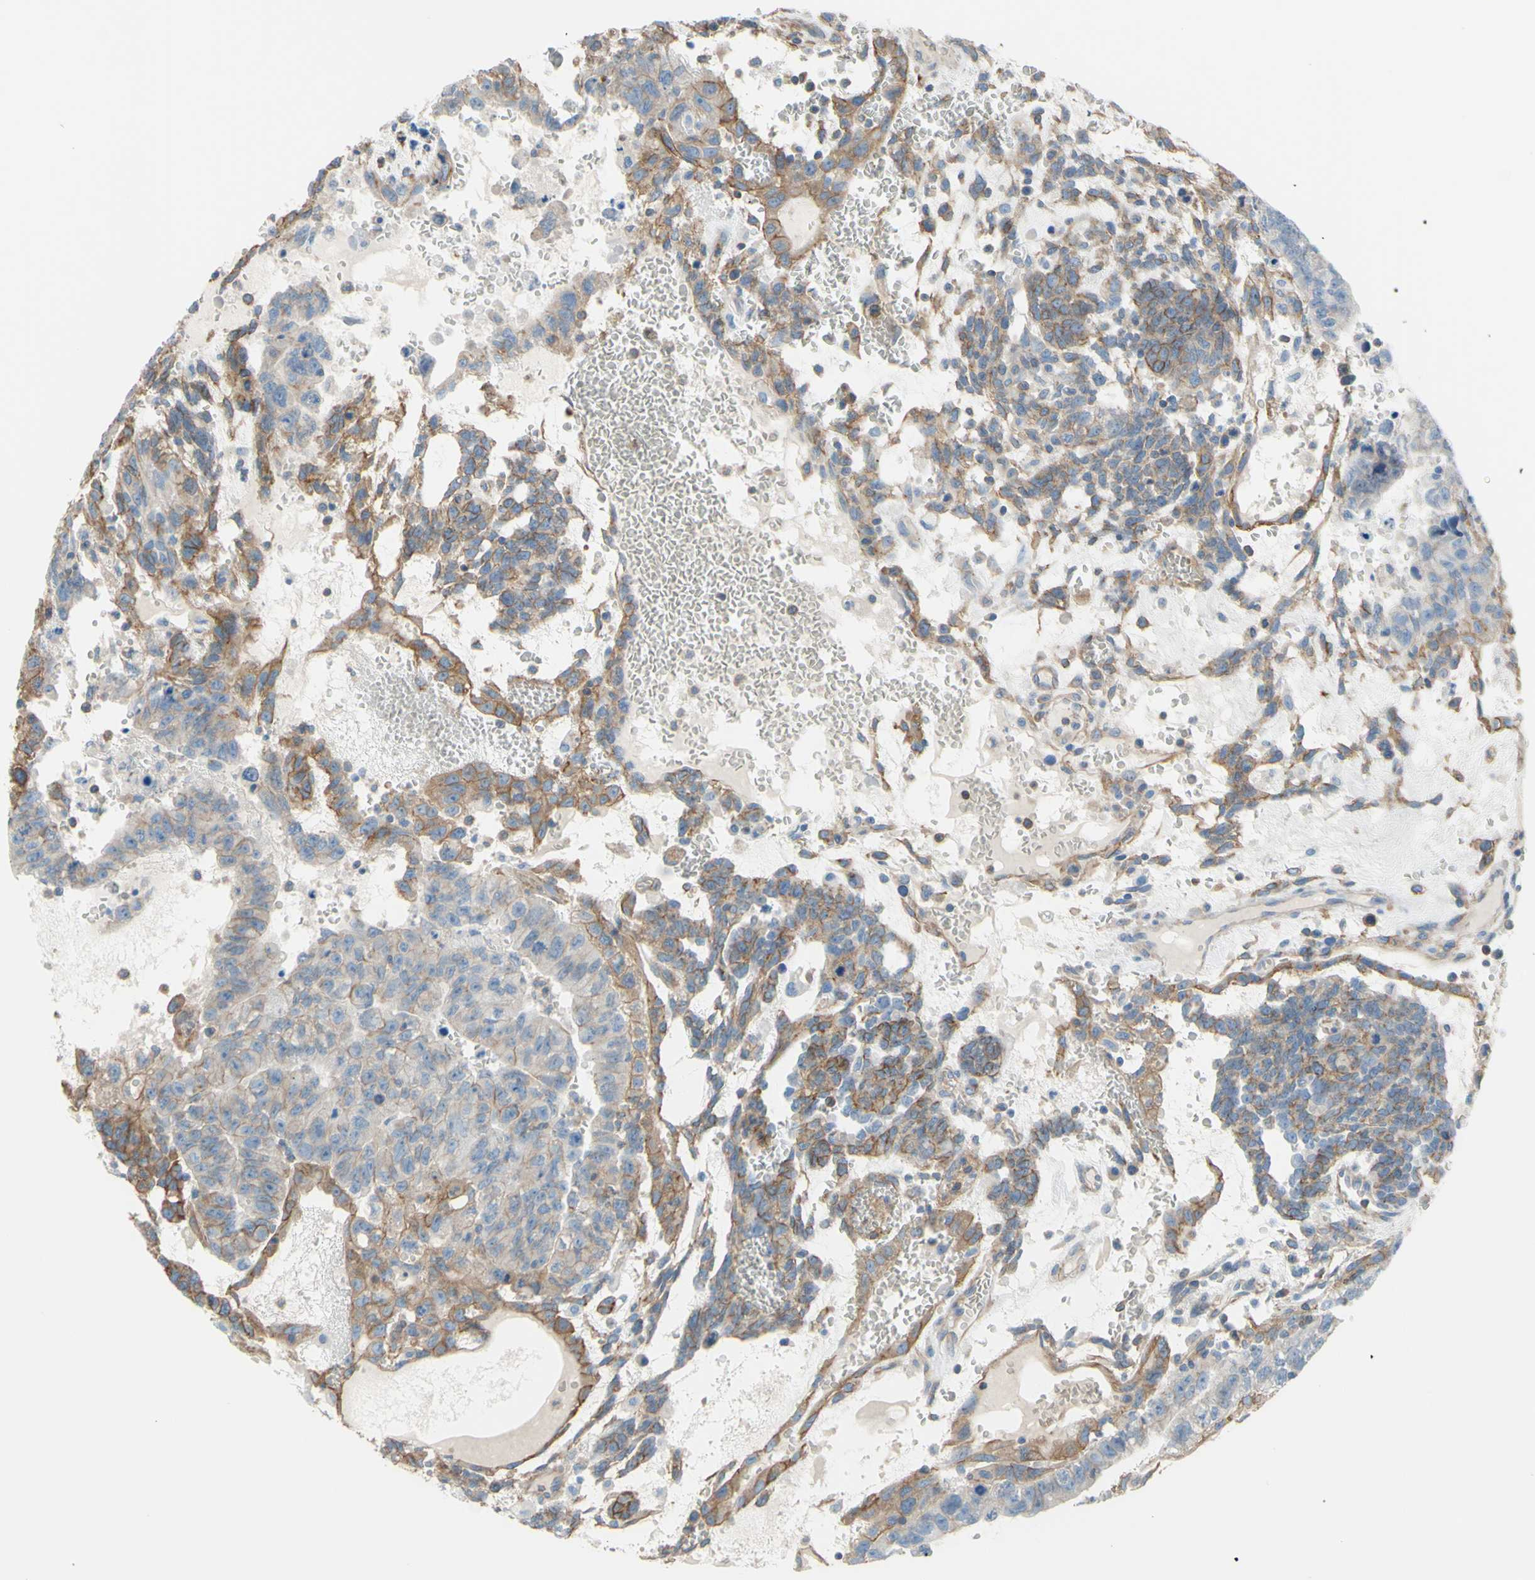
{"staining": {"intensity": "moderate", "quantity": "<25%", "location": "cytoplasmic/membranous"}, "tissue": "testis cancer", "cell_type": "Tumor cells", "image_type": "cancer", "snomed": [{"axis": "morphology", "description": "Seminoma, NOS"}, {"axis": "morphology", "description": "Carcinoma, Embryonal, NOS"}, {"axis": "topography", "description": "Testis"}], "caption": "Immunohistochemistry of seminoma (testis) displays low levels of moderate cytoplasmic/membranous expression in approximately <25% of tumor cells.", "gene": "ADD1", "patient": {"sex": "male", "age": 52}}